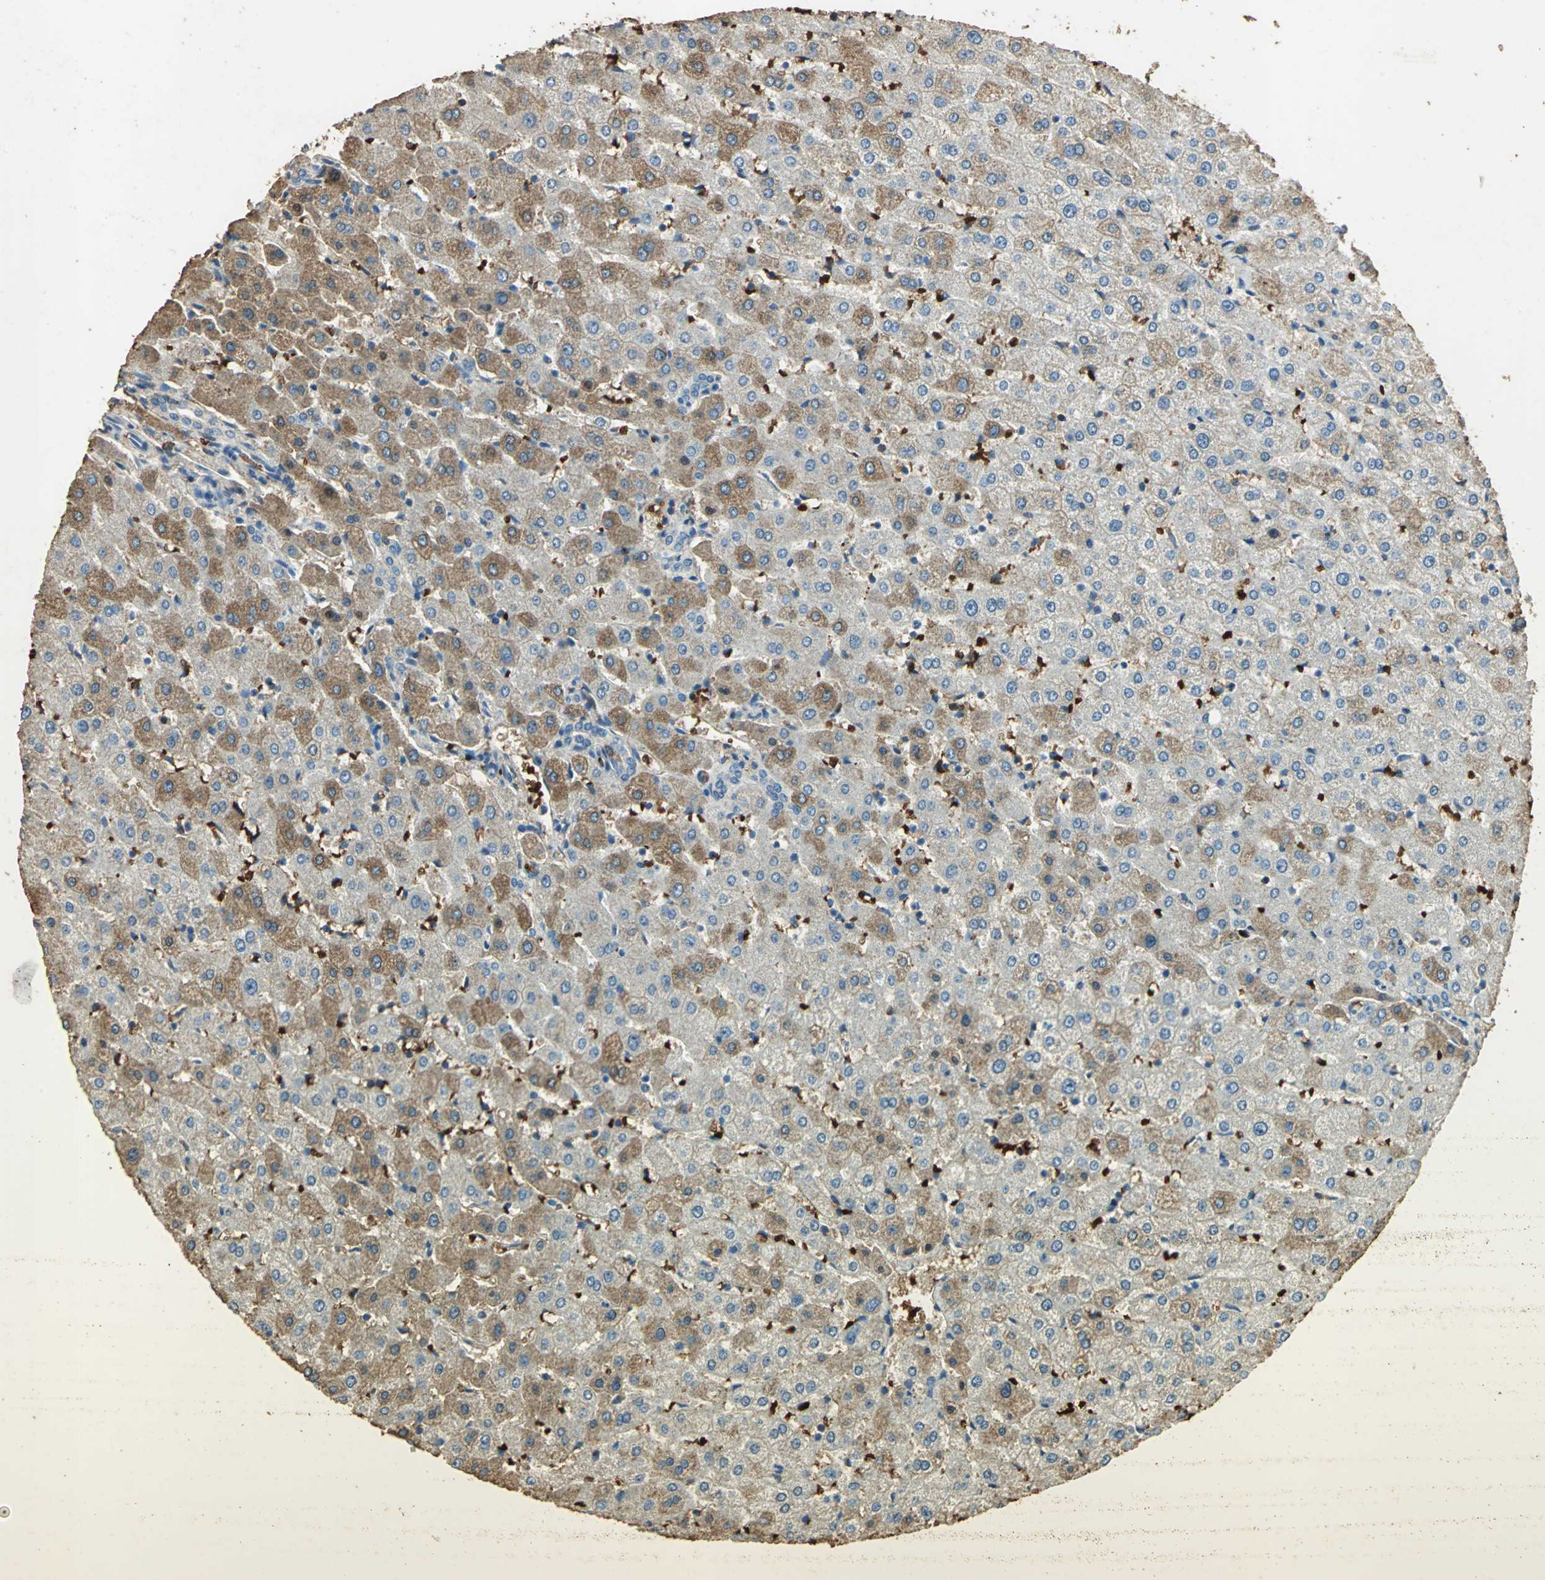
{"staining": {"intensity": "moderate", "quantity": ">75%", "location": "cytoplasmic/membranous"}, "tissue": "liver", "cell_type": "Cholangiocytes", "image_type": "normal", "snomed": [{"axis": "morphology", "description": "Normal tissue, NOS"}, {"axis": "morphology", "description": "Fibrosis, NOS"}, {"axis": "topography", "description": "Liver"}], "caption": "Protein staining displays moderate cytoplasmic/membranous staining in approximately >75% of cholangiocytes in normal liver. The protein of interest is stained brown, and the nuclei are stained in blue (DAB (3,3'-diaminobenzidine) IHC with brightfield microscopy, high magnification).", "gene": "TRAPPC2", "patient": {"sex": "female", "age": 29}}